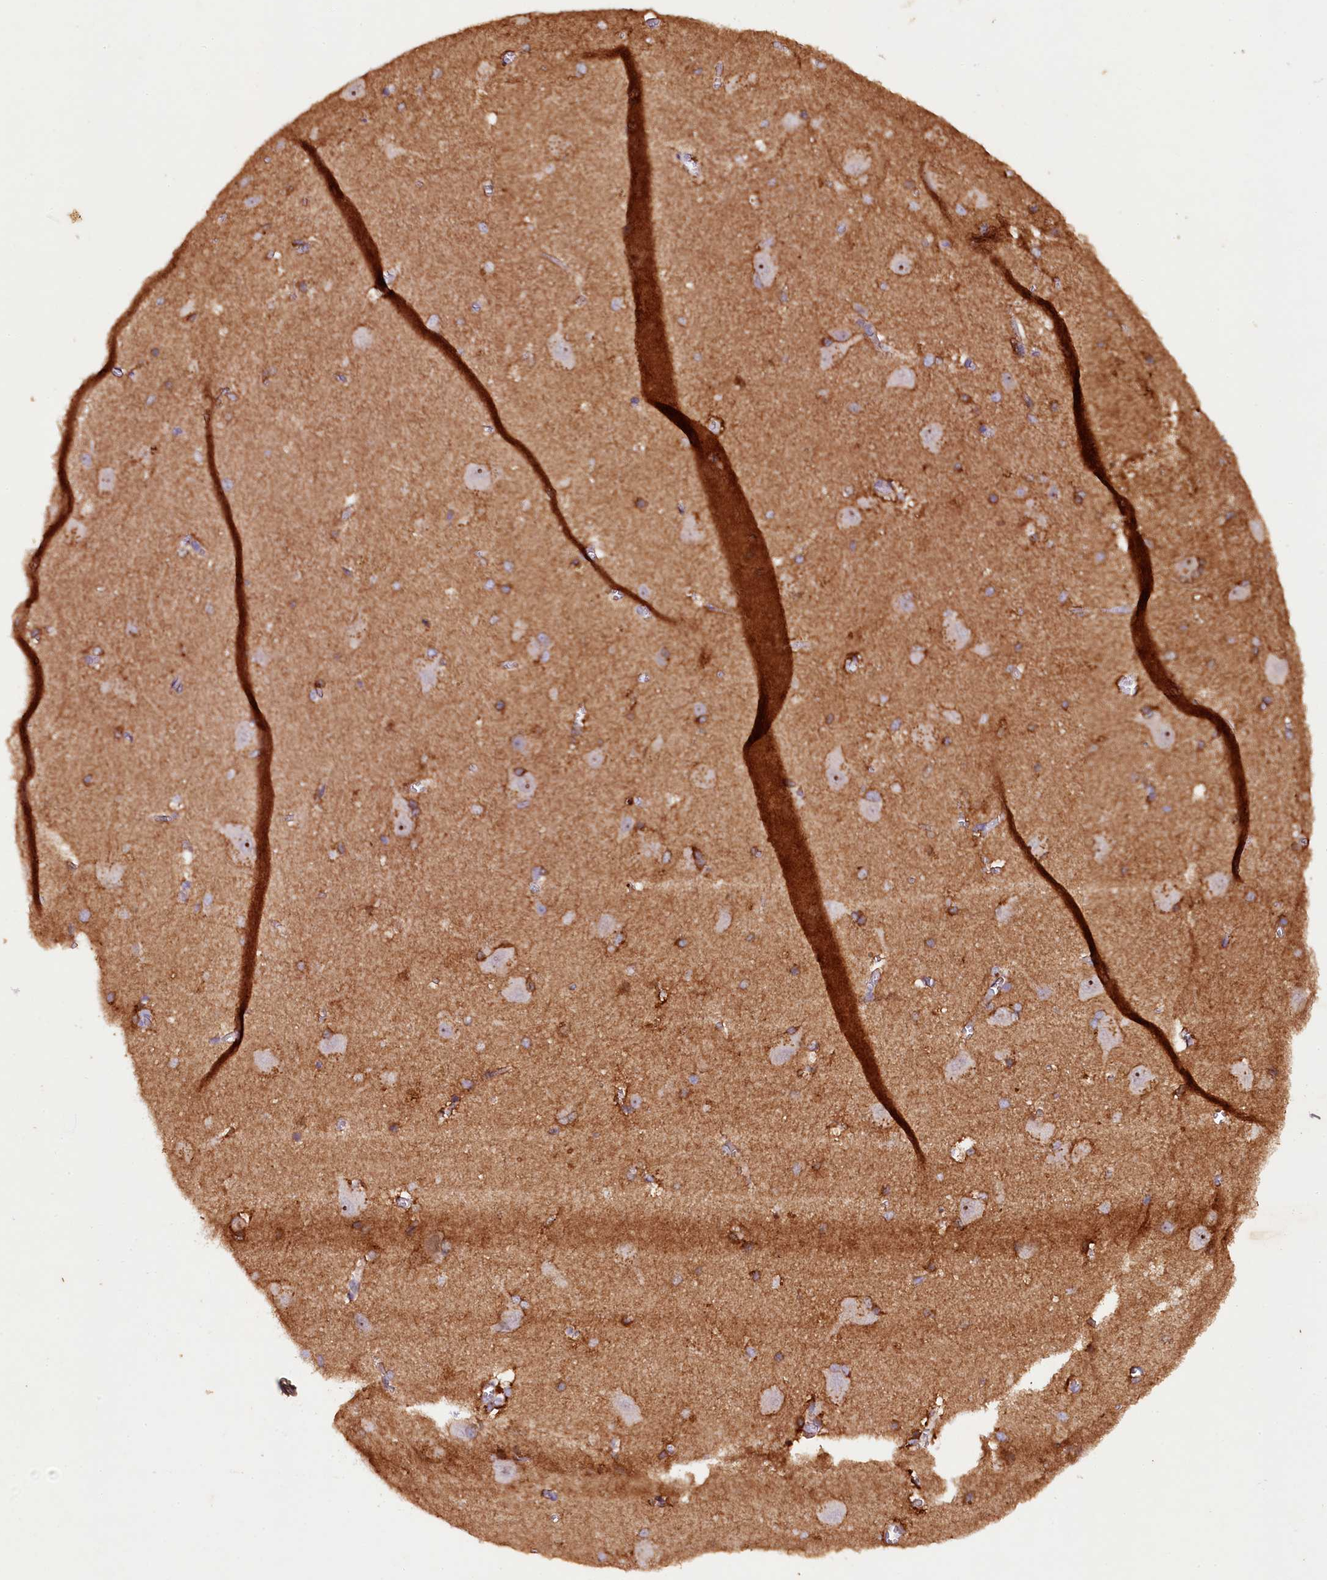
{"staining": {"intensity": "moderate", "quantity": "25%-75%", "location": "cytoplasmic/membranous"}, "tissue": "caudate", "cell_type": "Glial cells", "image_type": "normal", "snomed": [{"axis": "morphology", "description": "Normal tissue, NOS"}, {"axis": "topography", "description": "Lateral ventricle wall"}], "caption": "A micrograph showing moderate cytoplasmic/membranous positivity in approximately 25%-75% of glial cells in unremarkable caudate, as visualized by brown immunohistochemical staining.", "gene": "PLXNB1", "patient": {"sex": "male", "age": 37}}